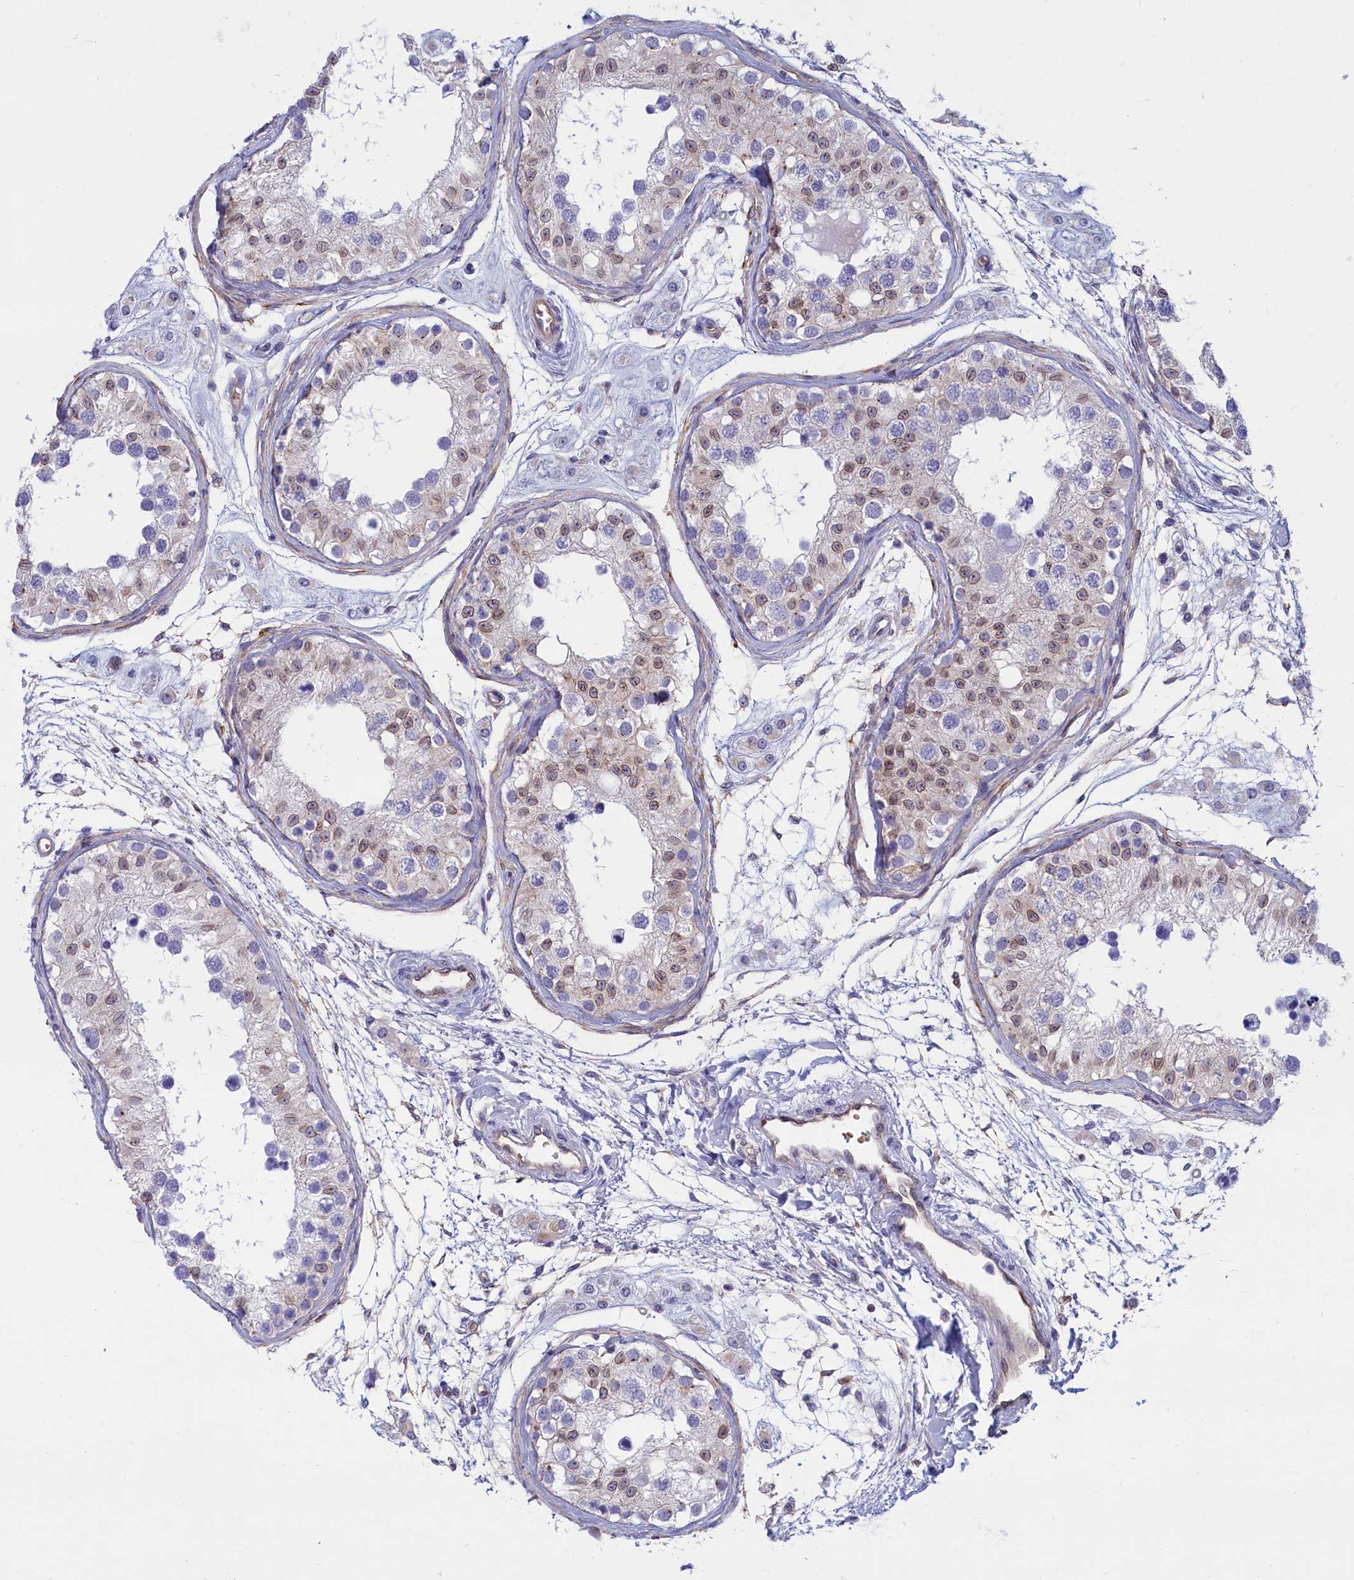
{"staining": {"intensity": "moderate", "quantity": "<25%", "location": "nuclear"}, "tissue": "testis", "cell_type": "Cells in seminiferous ducts", "image_type": "normal", "snomed": [{"axis": "morphology", "description": "Normal tissue, NOS"}, {"axis": "morphology", "description": "Adenocarcinoma, metastatic, NOS"}, {"axis": "topography", "description": "Testis"}], "caption": "Protein analysis of normal testis shows moderate nuclear staining in approximately <25% of cells in seminiferous ducts. (Stains: DAB in brown, nuclei in blue, Microscopy: brightfield microscopy at high magnification).", "gene": "ABCC12", "patient": {"sex": "male", "age": 26}}